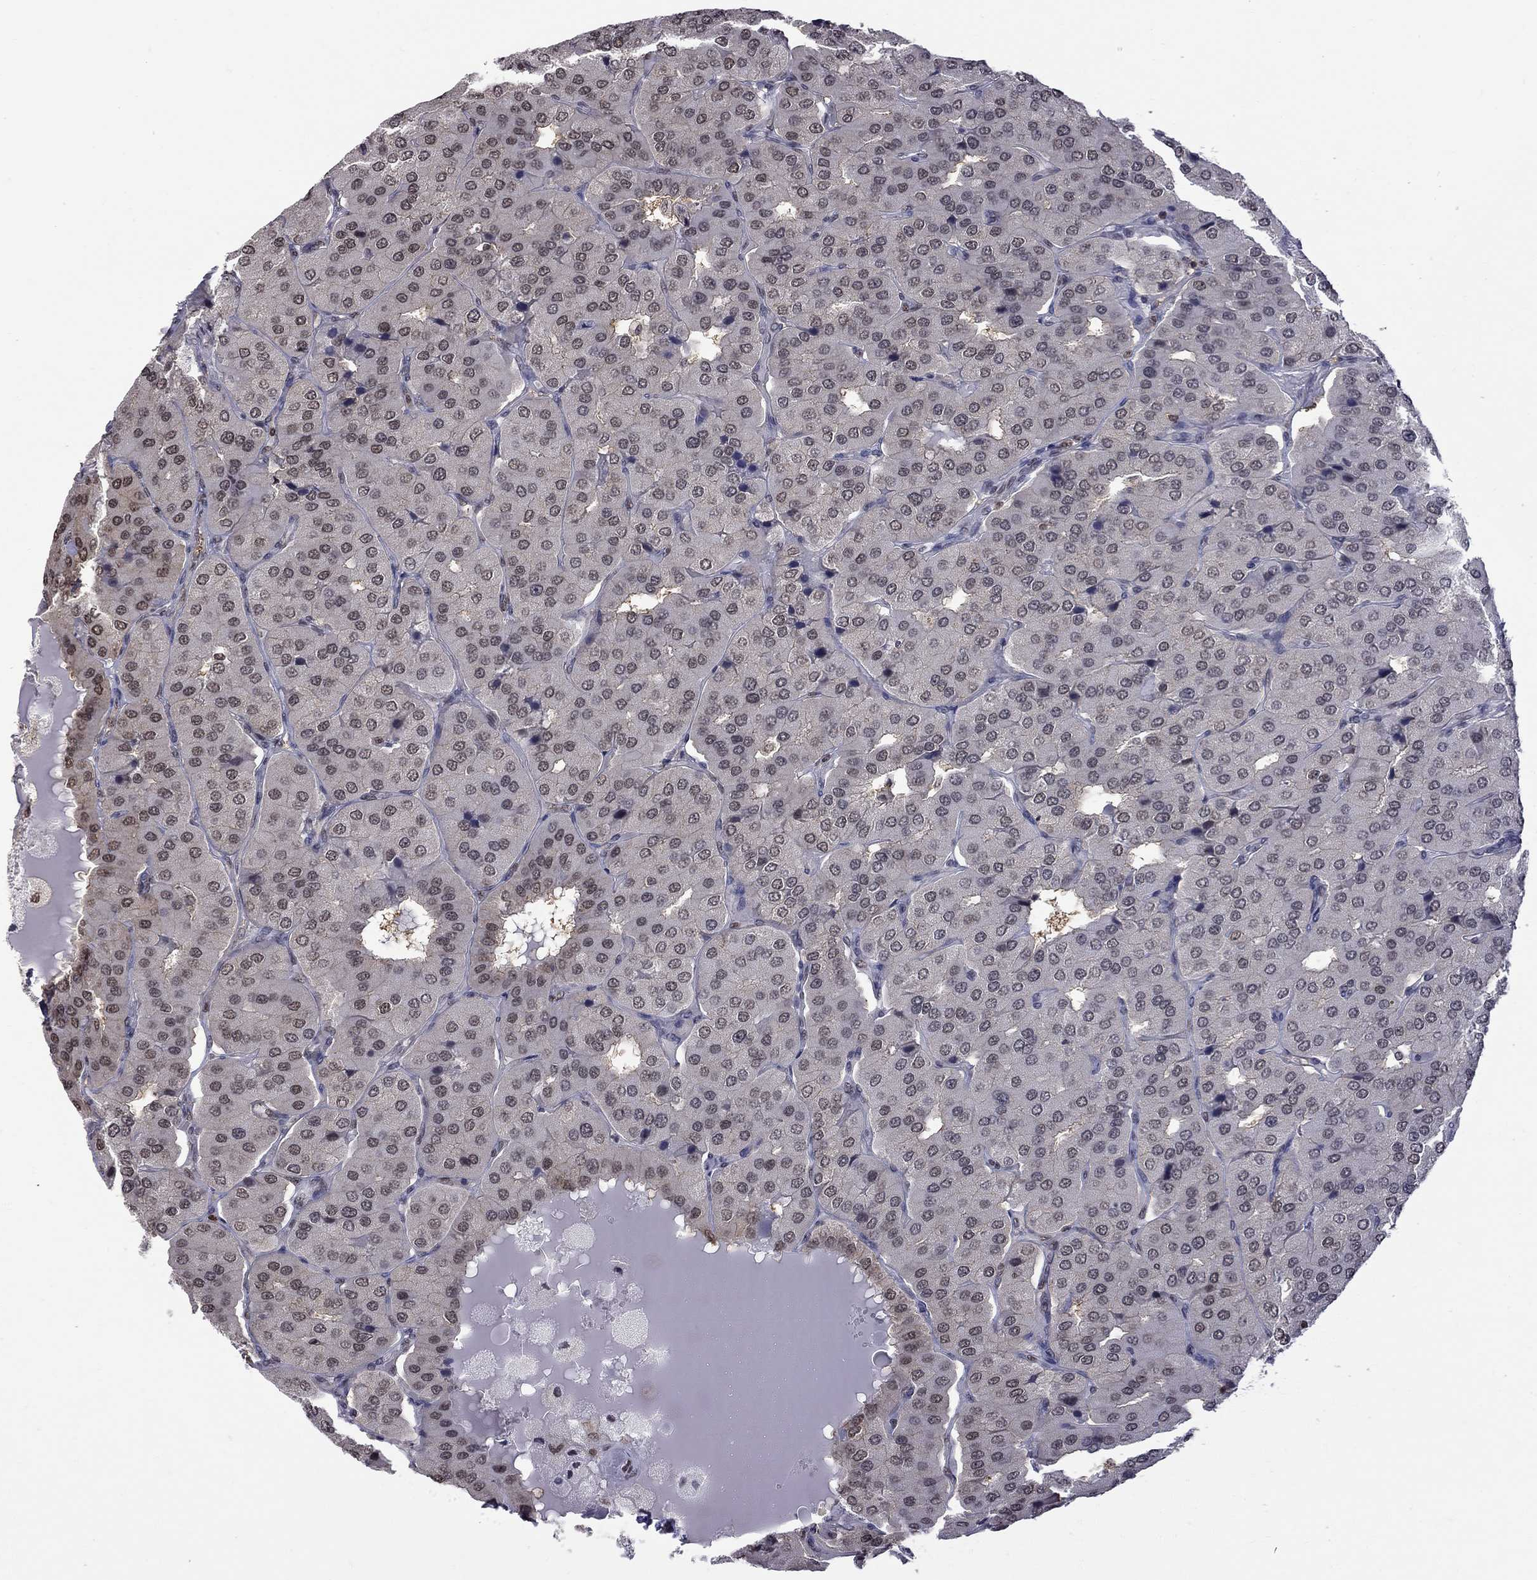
{"staining": {"intensity": "negative", "quantity": "none", "location": "none"}, "tissue": "parathyroid gland", "cell_type": "Glandular cells", "image_type": "normal", "snomed": [{"axis": "morphology", "description": "Normal tissue, NOS"}, {"axis": "morphology", "description": "Adenoma, NOS"}, {"axis": "topography", "description": "Parathyroid gland"}], "caption": "IHC micrograph of benign parathyroid gland: parathyroid gland stained with DAB (3,3'-diaminobenzidine) demonstrates no significant protein positivity in glandular cells. (DAB (3,3'-diaminobenzidine) immunohistochemistry (IHC), high magnification).", "gene": "RFWD3", "patient": {"sex": "female", "age": 86}}